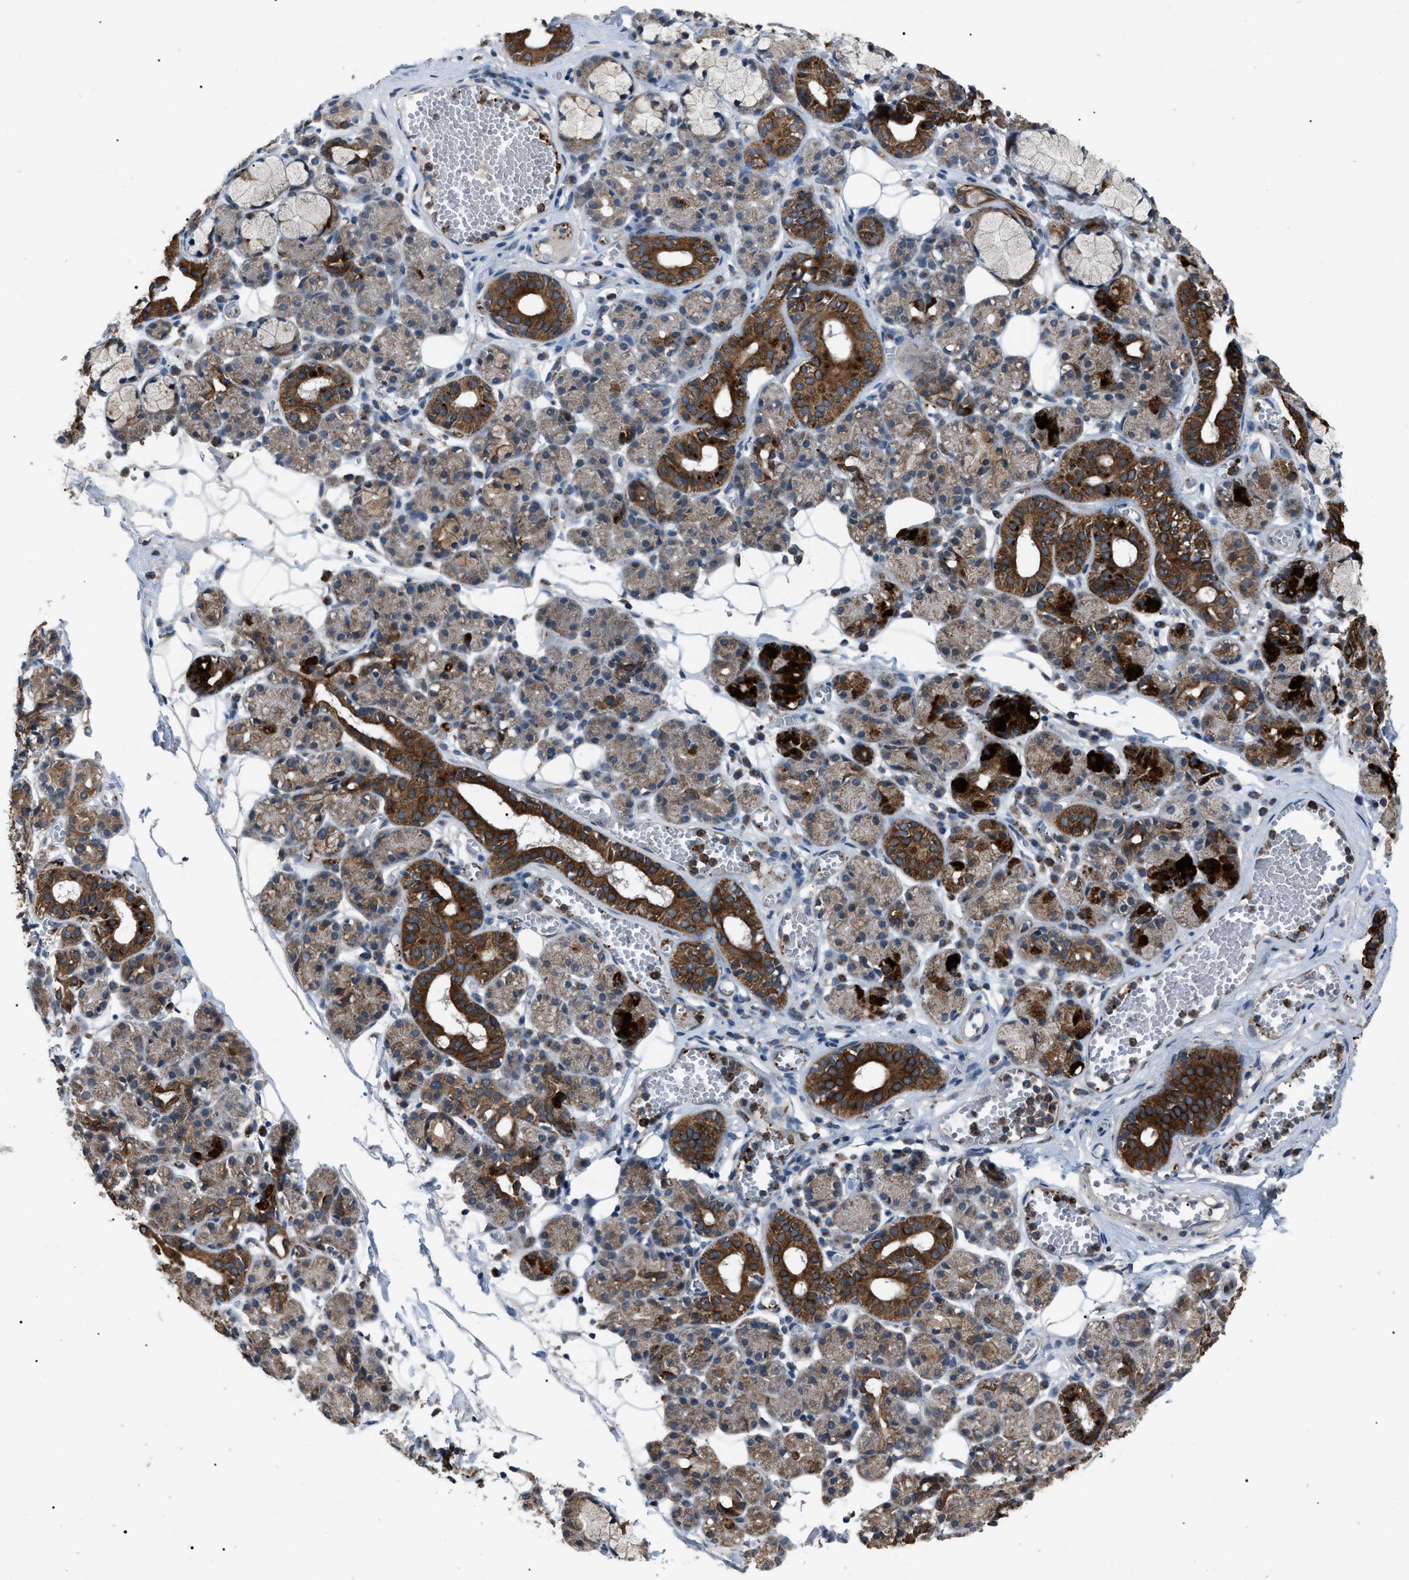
{"staining": {"intensity": "strong", "quantity": ">75%", "location": "cytoplasmic/membranous"}, "tissue": "salivary gland", "cell_type": "Glandular cells", "image_type": "normal", "snomed": [{"axis": "morphology", "description": "Normal tissue, NOS"}, {"axis": "topography", "description": "Salivary gland"}], "caption": "Immunohistochemical staining of unremarkable salivary gland reveals >75% levels of strong cytoplasmic/membranous protein positivity in about >75% of glandular cells. (DAB = brown stain, brightfield microscopy at high magnification).", "gene": "ZFAND2A", "patient": {"sex": "male", "age": 63}}